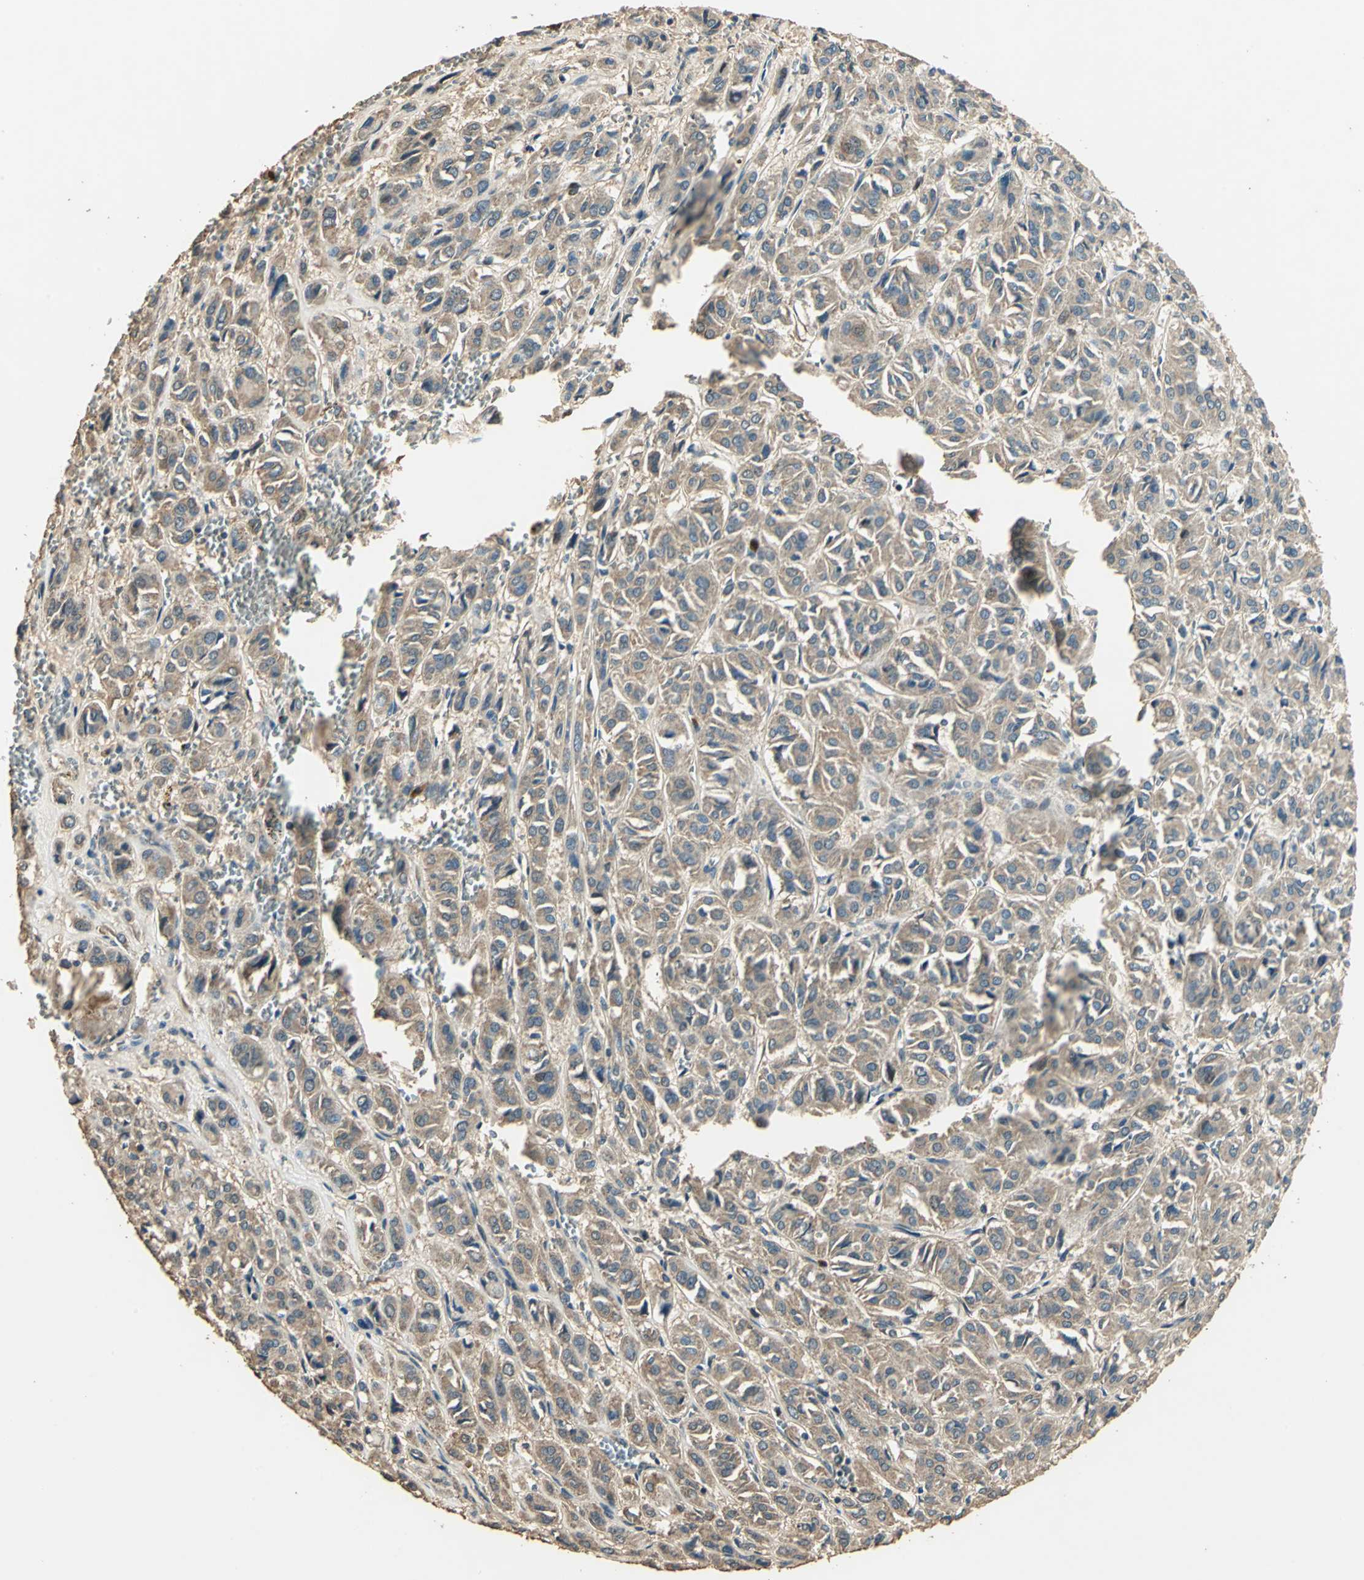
{"staining": {"intensity": "moderate", "quantity": ">75%", "location": "cytoplasmic/membranous"}, "tissue": "thyroid cancer", "cell_type": "Tumor cells", "image_type": "cancer", "snomed": [{"axis": "morphology", "description": "Follicular adenoma carcinoma, NOS"}, {"axis": "topography", "description": "Thyroid gland"}], "caption": "Thyroid cancer (follicular adenoma carcinoma) stained for a protein (brown) exhibits moderate cytoplasmic/membranous positive expression in approximately >75% of tumor cells.", "gene": "TMPRSS4", "patient": {"sex": "female", "age": 71}}